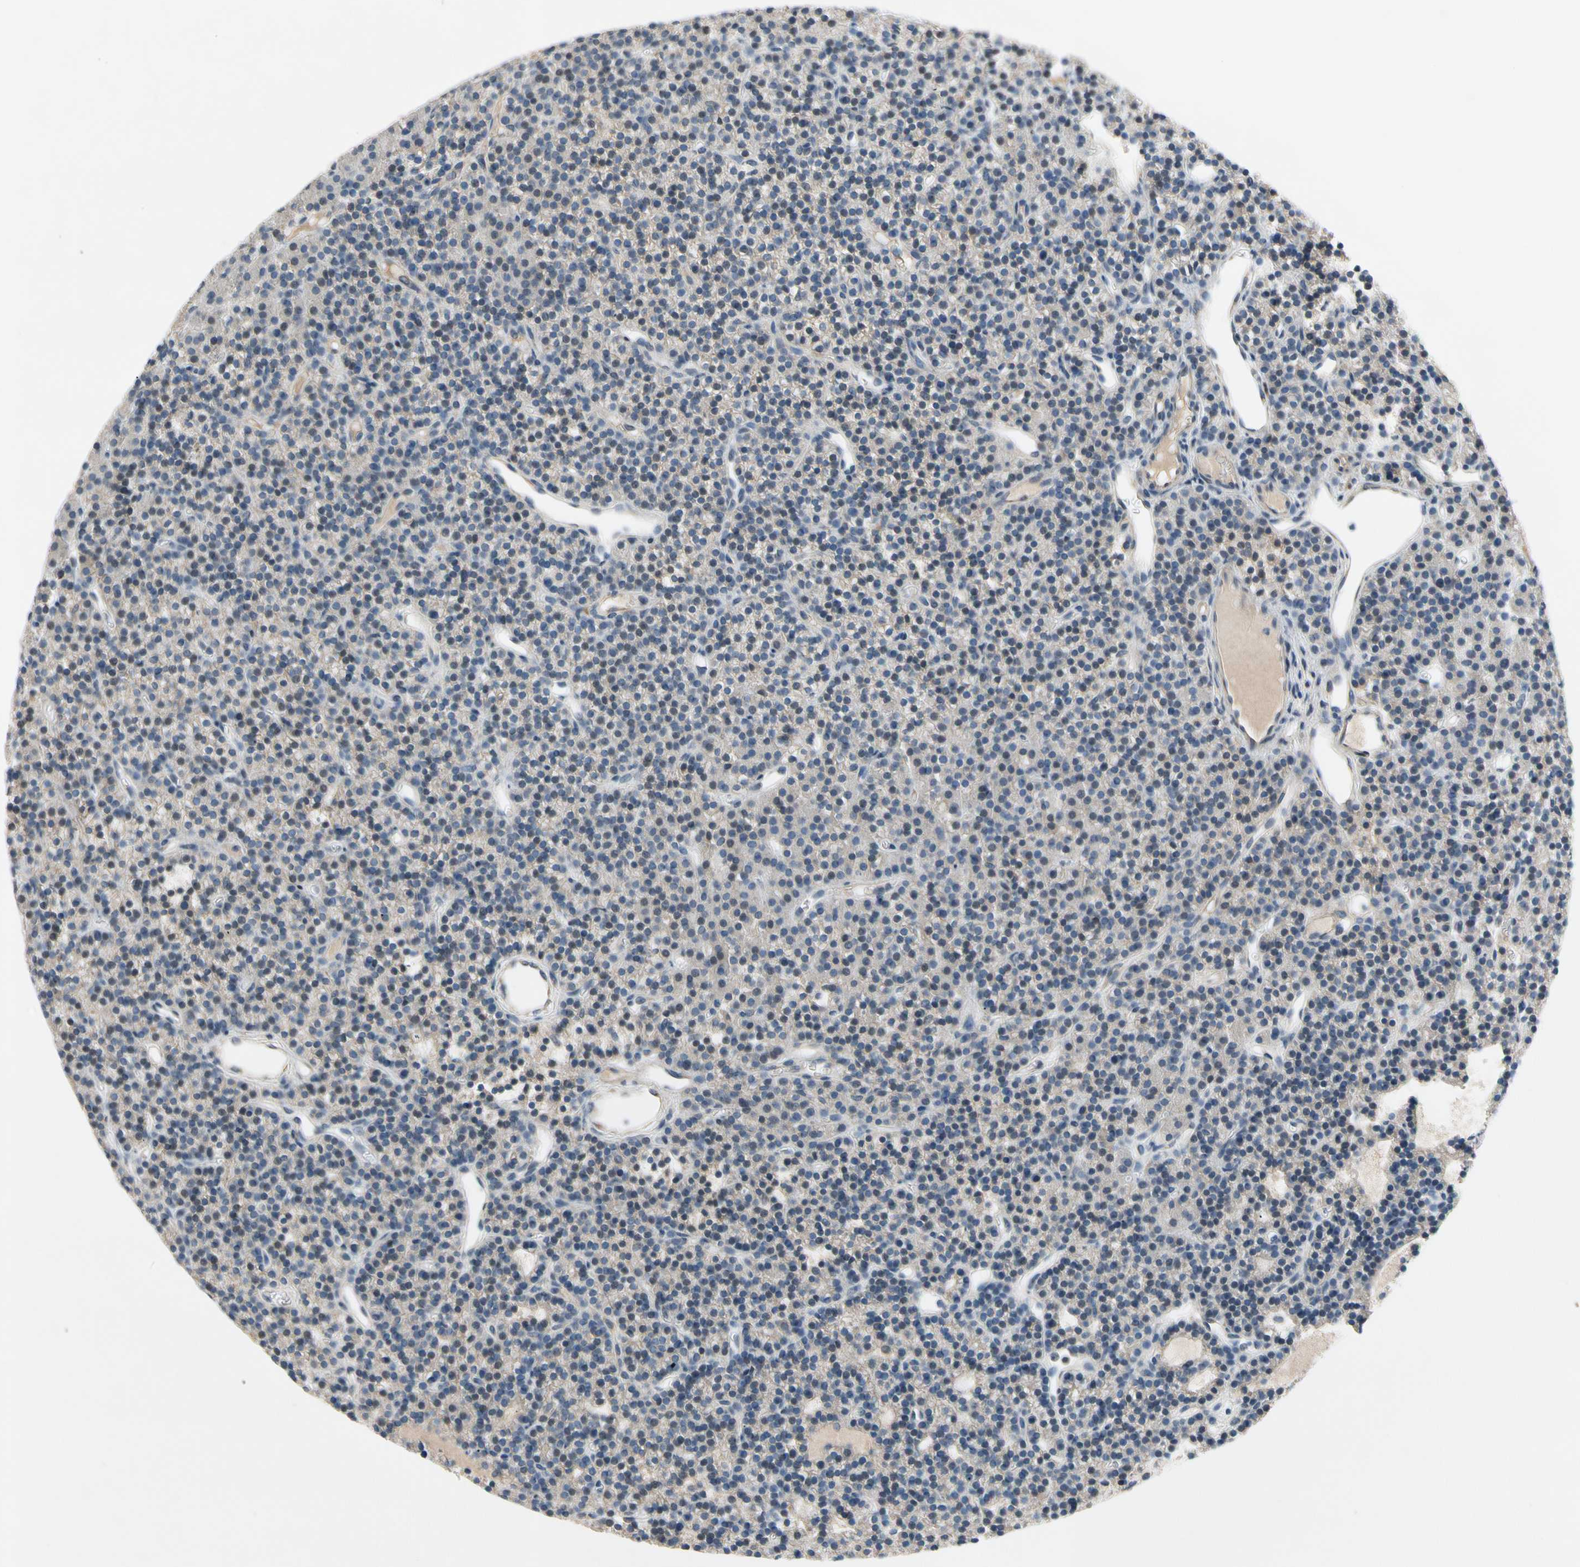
{"staining": {"intensity": "weak", "quantity": "25%-75%", "location": "cytoplasmic/membranous"}, "tissue": "parathyroid gland", "cell_type": "Glandular cells", "image_type": "normal", "snomed": [{"axis": "morphology", "description": "Normal tissue, NOS"}, {"axis": "morphology", "description": "Hyperplasia, NOS"}, {"axis": "topography", "description": "Parathyroid gland"}], "caption": "About 25%-75% of glandular cells in normal parathyroid gland exhibit weak cytoplasmic/membranous protein expression as visualized by brown immunohistochemical staining.", "gene": "PIP5K1B", "patient": {"sex": "male", "age": 44}}